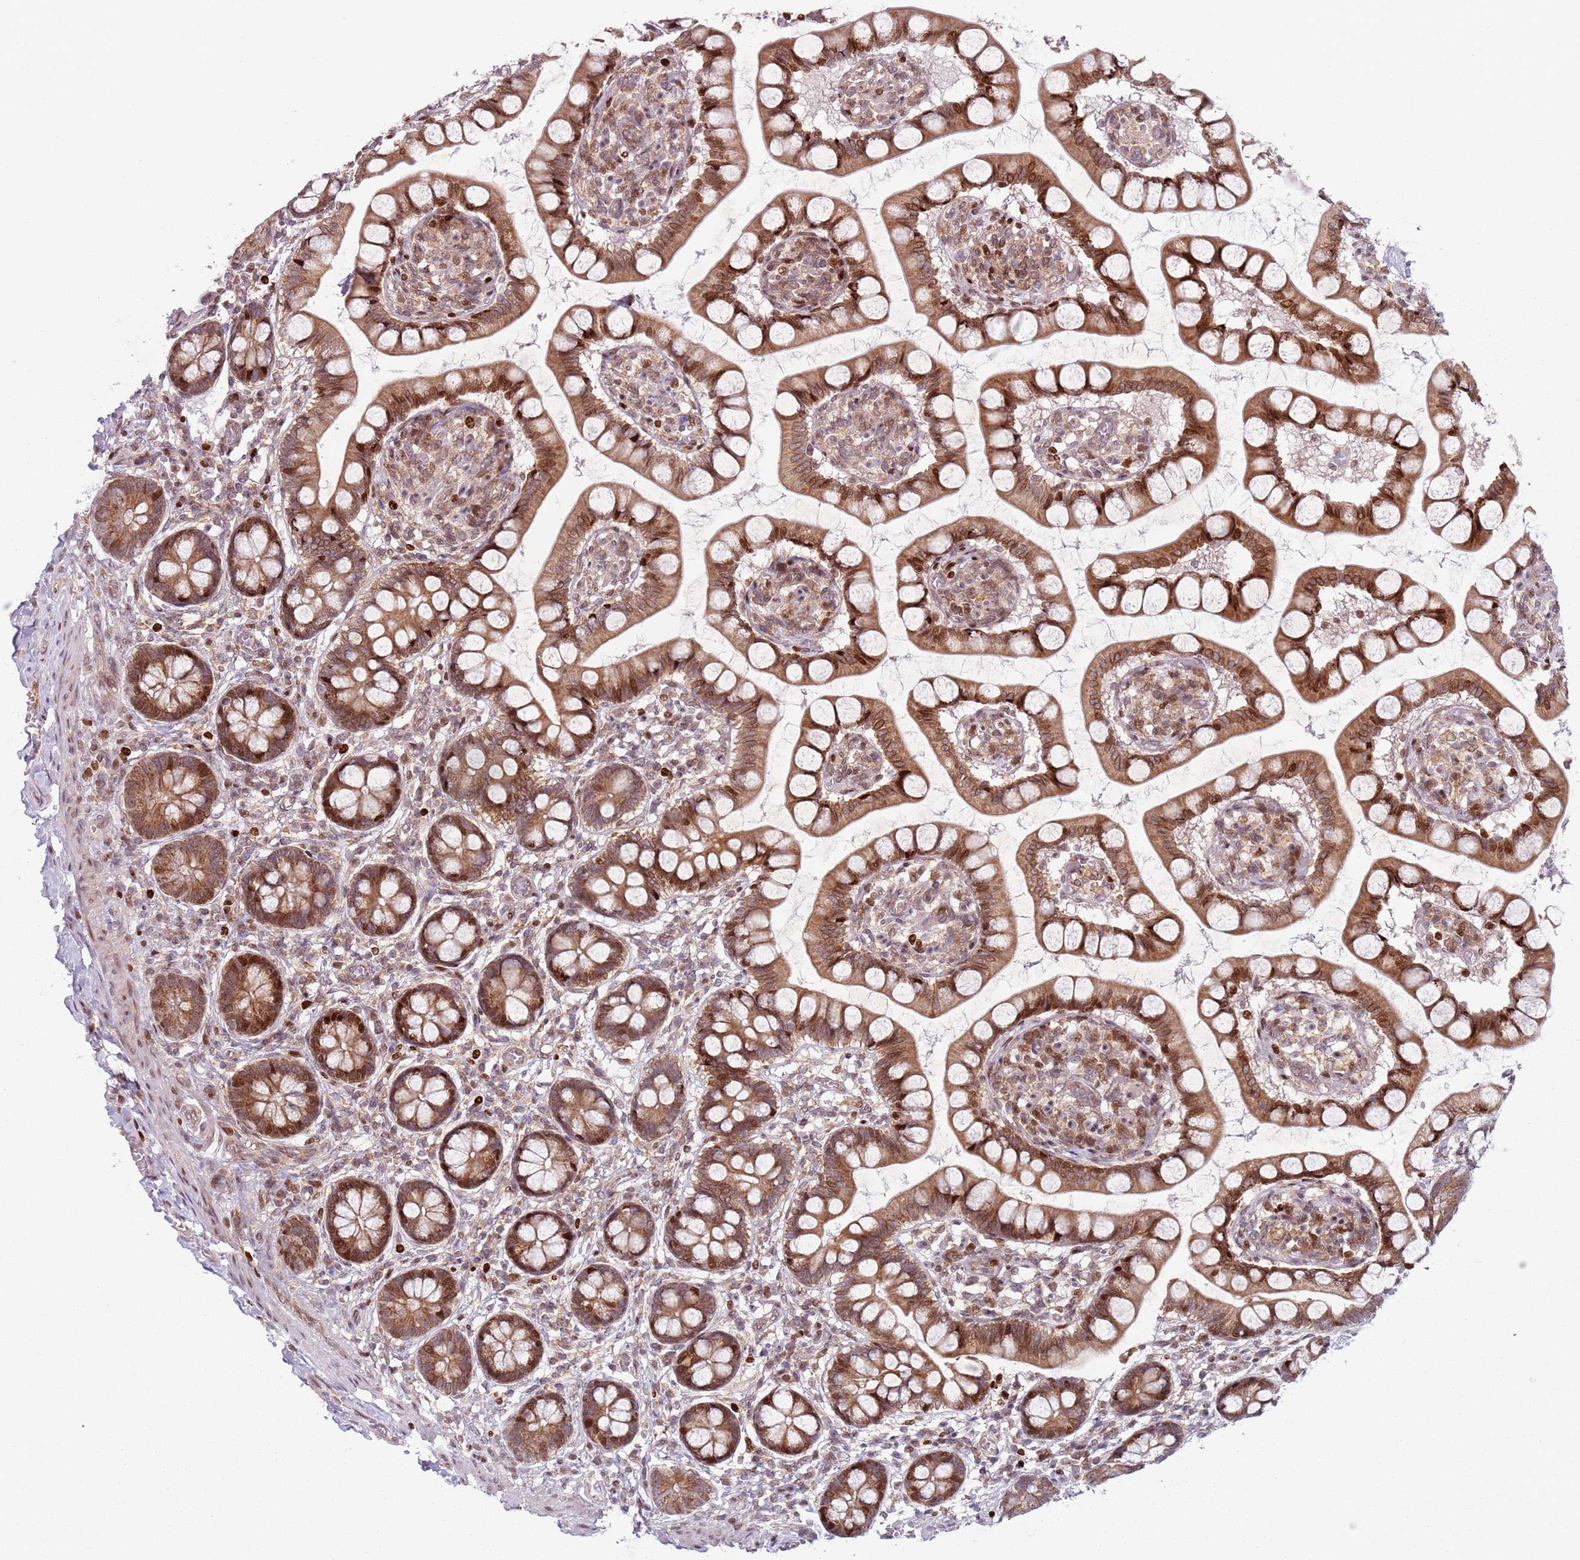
{"staining": {"intensity": "strong", "quantity": ">75%", "location": "cytoplasmic/membranous,nuclear"}, "tissue": "small intestine", "cell_type": "Glandular cells", "image_type": "normal", "snomed": [{"axis": "morphology", "description": "Normal tissue, NOS"}, {"axis": "topography", "description": "Small intestine"}], "caption": "A high amount of strong cytoplasmic/membranous,nuclear expression is seen in approximately >75% of glandular cells in benign small intestine.", "gene": "HNRNPLL", "patient": {"sex": "male", "age": 52}}